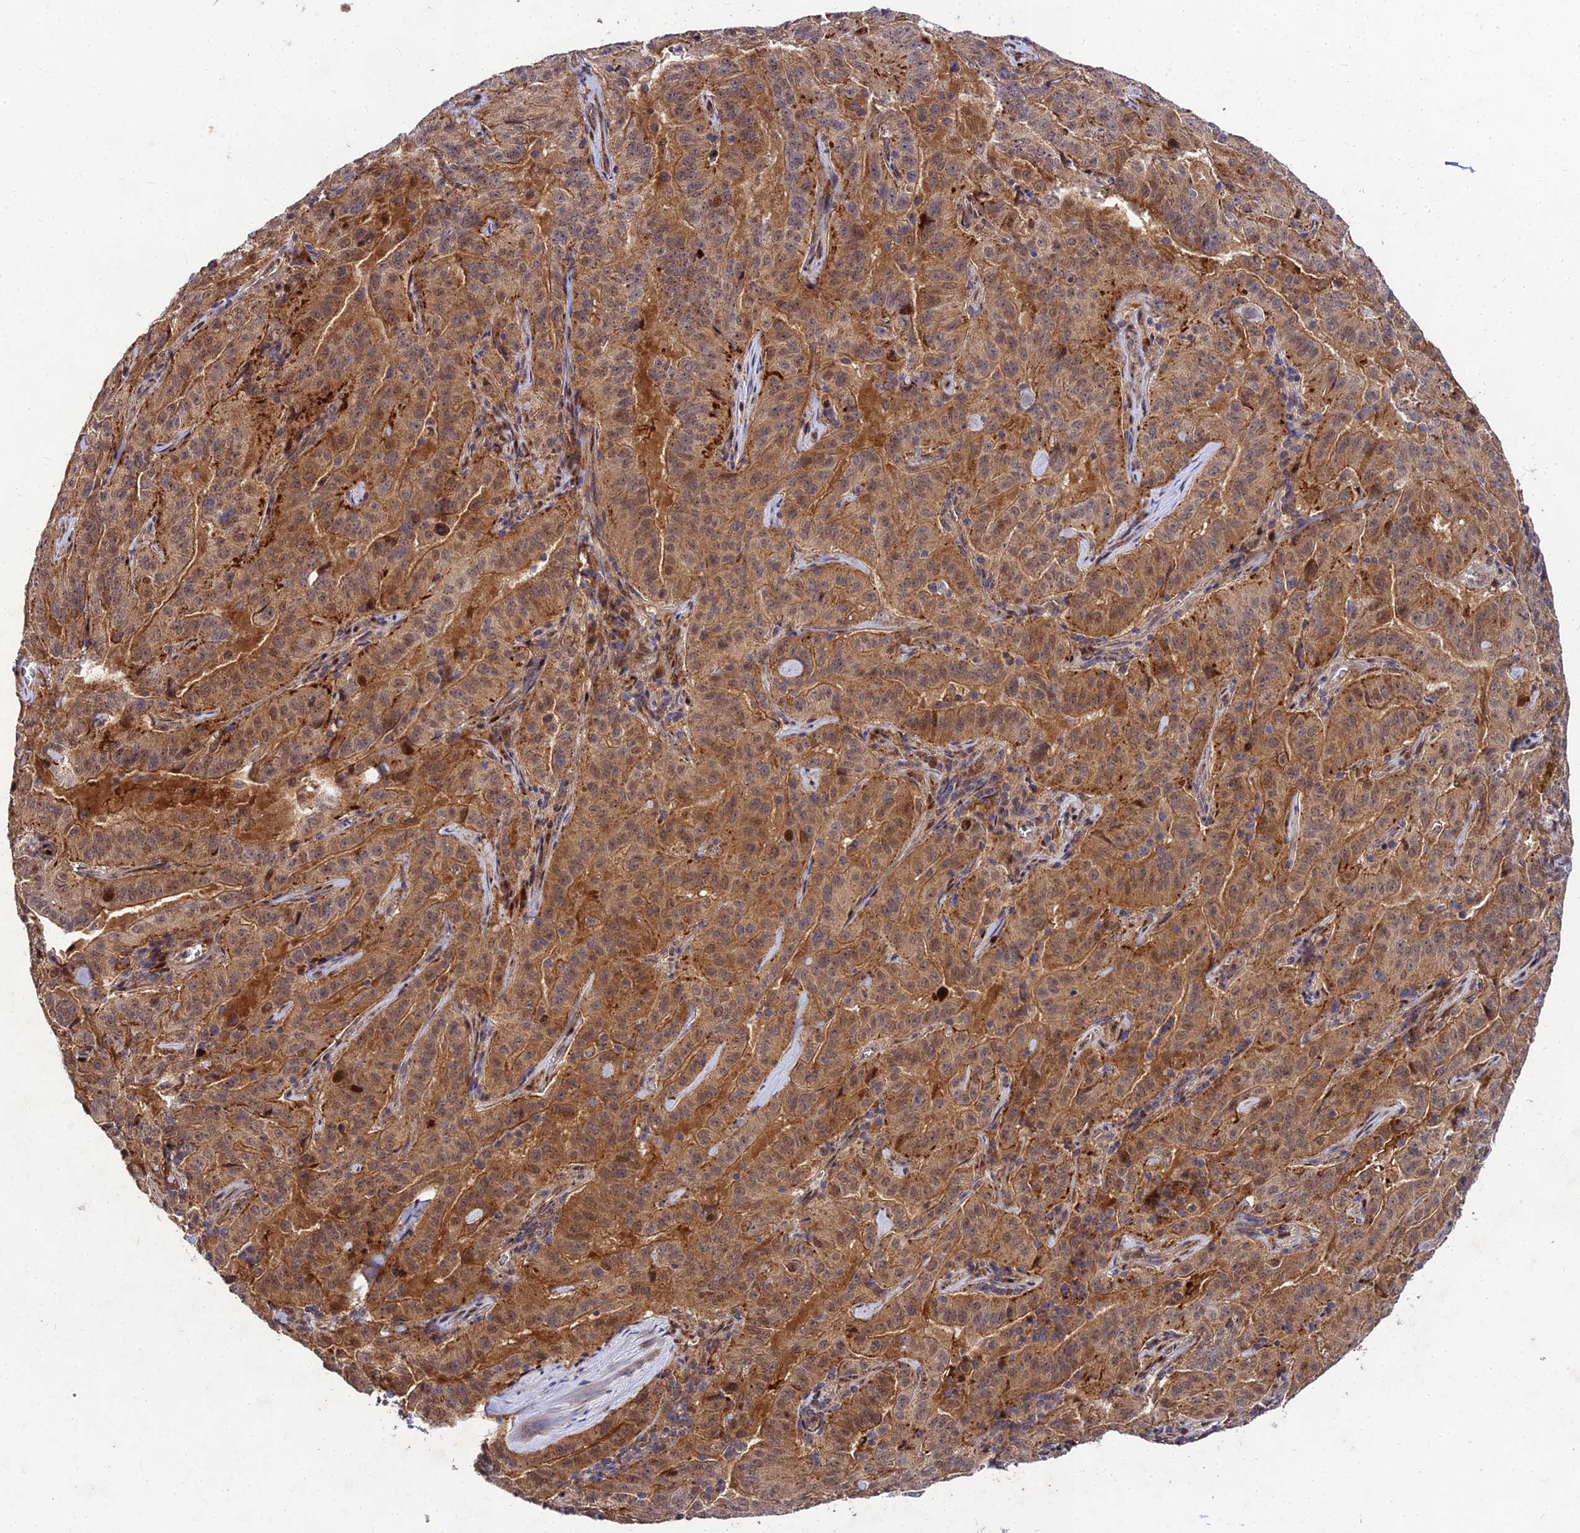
{"staining": {"intensity": "moderate", "quantity": ">75%", "location": "cytoplasmic/membranous"}, "tissue": "pancreatic cancer", "cell_type": "Tumor cells", "image_type": "cancer", "snomed": [{"axis": "morphology", "description": "Adenocarcinoma, NOS"}, {"axis": "topography", "description": "Pancreas"}], "caption": "Immunohistochemistry histopathology image of human pancreatic adenocarcinoma stained for a protein (brown), which displays medium levels of moderate cytoplasmic/membranous expression in approximately >75% of tumor cells.", "gene": "MKKS", "patient": {"sex": "male", "age": 63}}